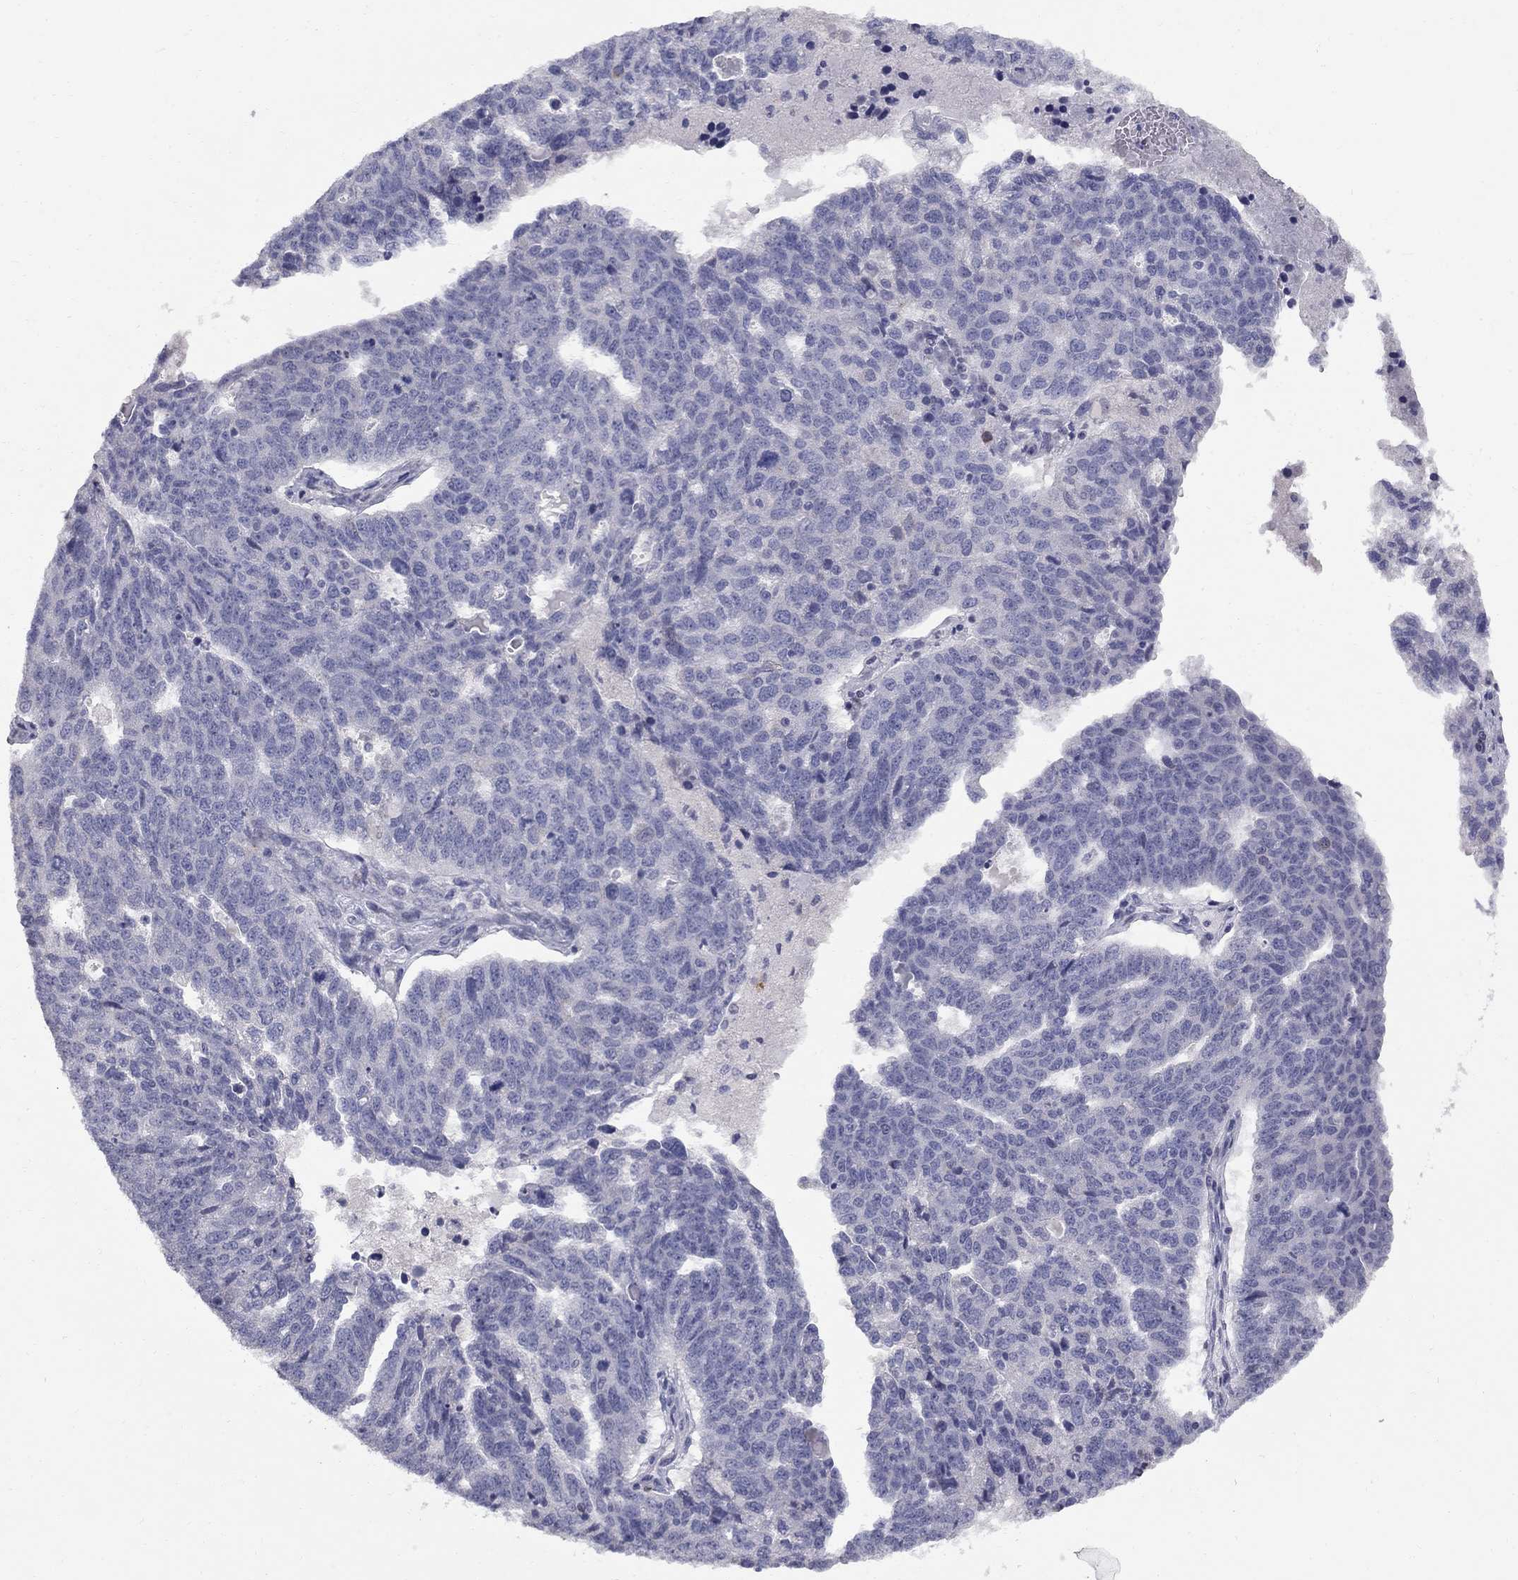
{"staining": {"intensity": "negative", "quantity": "none", "location": "none"}, "tissue": "ovarian cancer", "cell_type": "Tumor cells", "image_type": "cancer", "snomed": [{"axis": "morphology", "description": "Cystadenocarcinoma, serous, NOS"}, {"axis": "topography", "description": "Ovary"}], "caption": "High magnification brightfield microscopy of ovarian serous cystadenocarcinoma stained with DAB (brown) and counterstained with hematoxylin (blue): tumor cells show no significant positivity.", "gene": "NTRK2", "patient": {"sex": "female", "age": 71}}